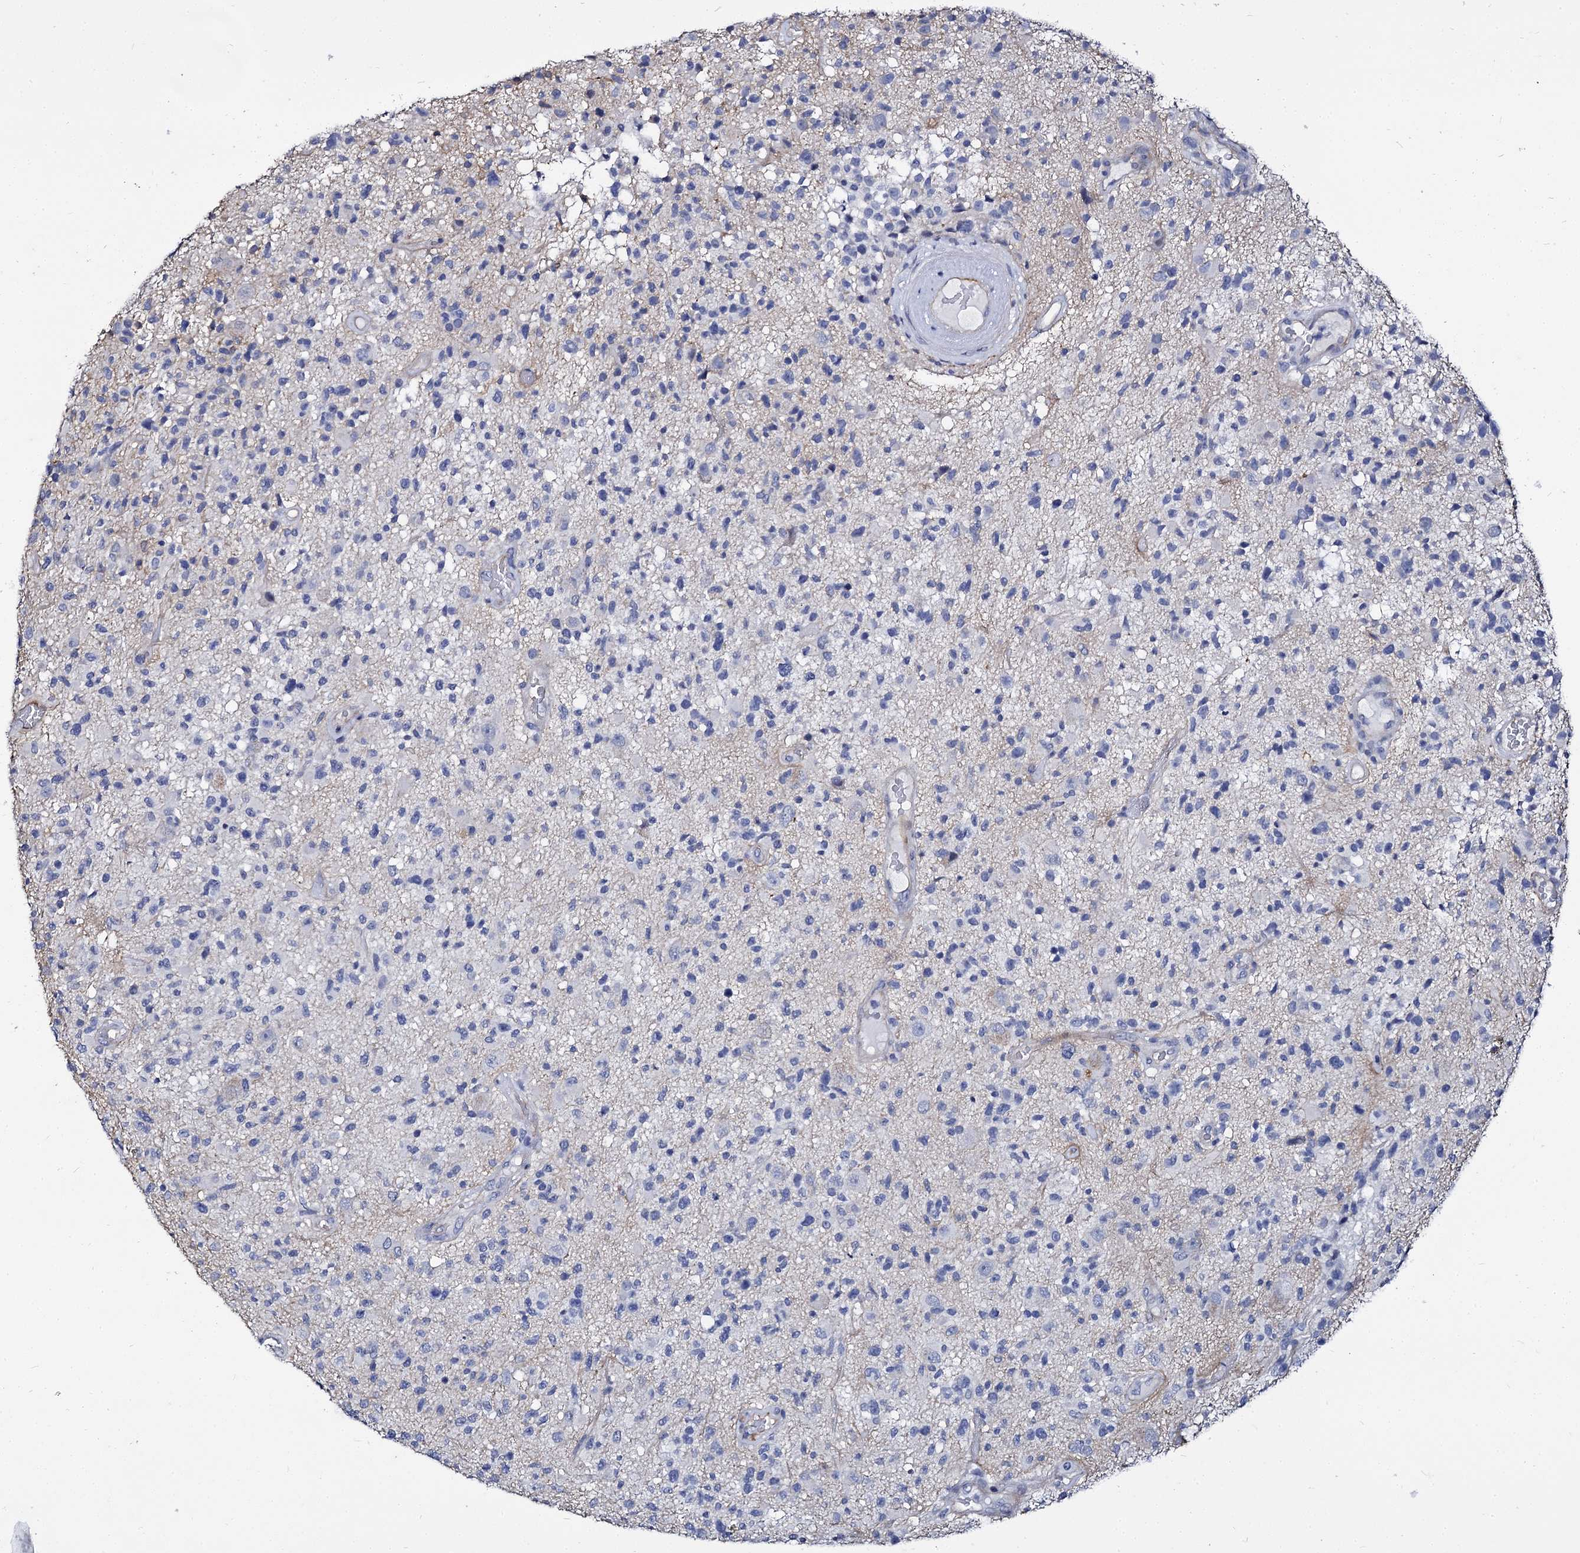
{"staining": {"intensity": "negative", "quantity": "none", "location": "none"}, "tissue": "glioma", "cell_type": "Tumor cells", "image_type": "cancer", "snomed": [{"axis": "morphology", "description": "Glioma, malignant, High grade"}, {"axis": "morphology", "description": "Glioblastoma, NOS"}, {"axis": "topography", "description": "Brain"}], "caption": "Tumor cells are negative for brown protein staining in glioblastoma. Brightfield microscopy of IHC stained with DAB (brown) and hematoxylin (blue), captured at high magnification.", "gene": "CBFB", "patient": {"sex": "male", "age": 60}}